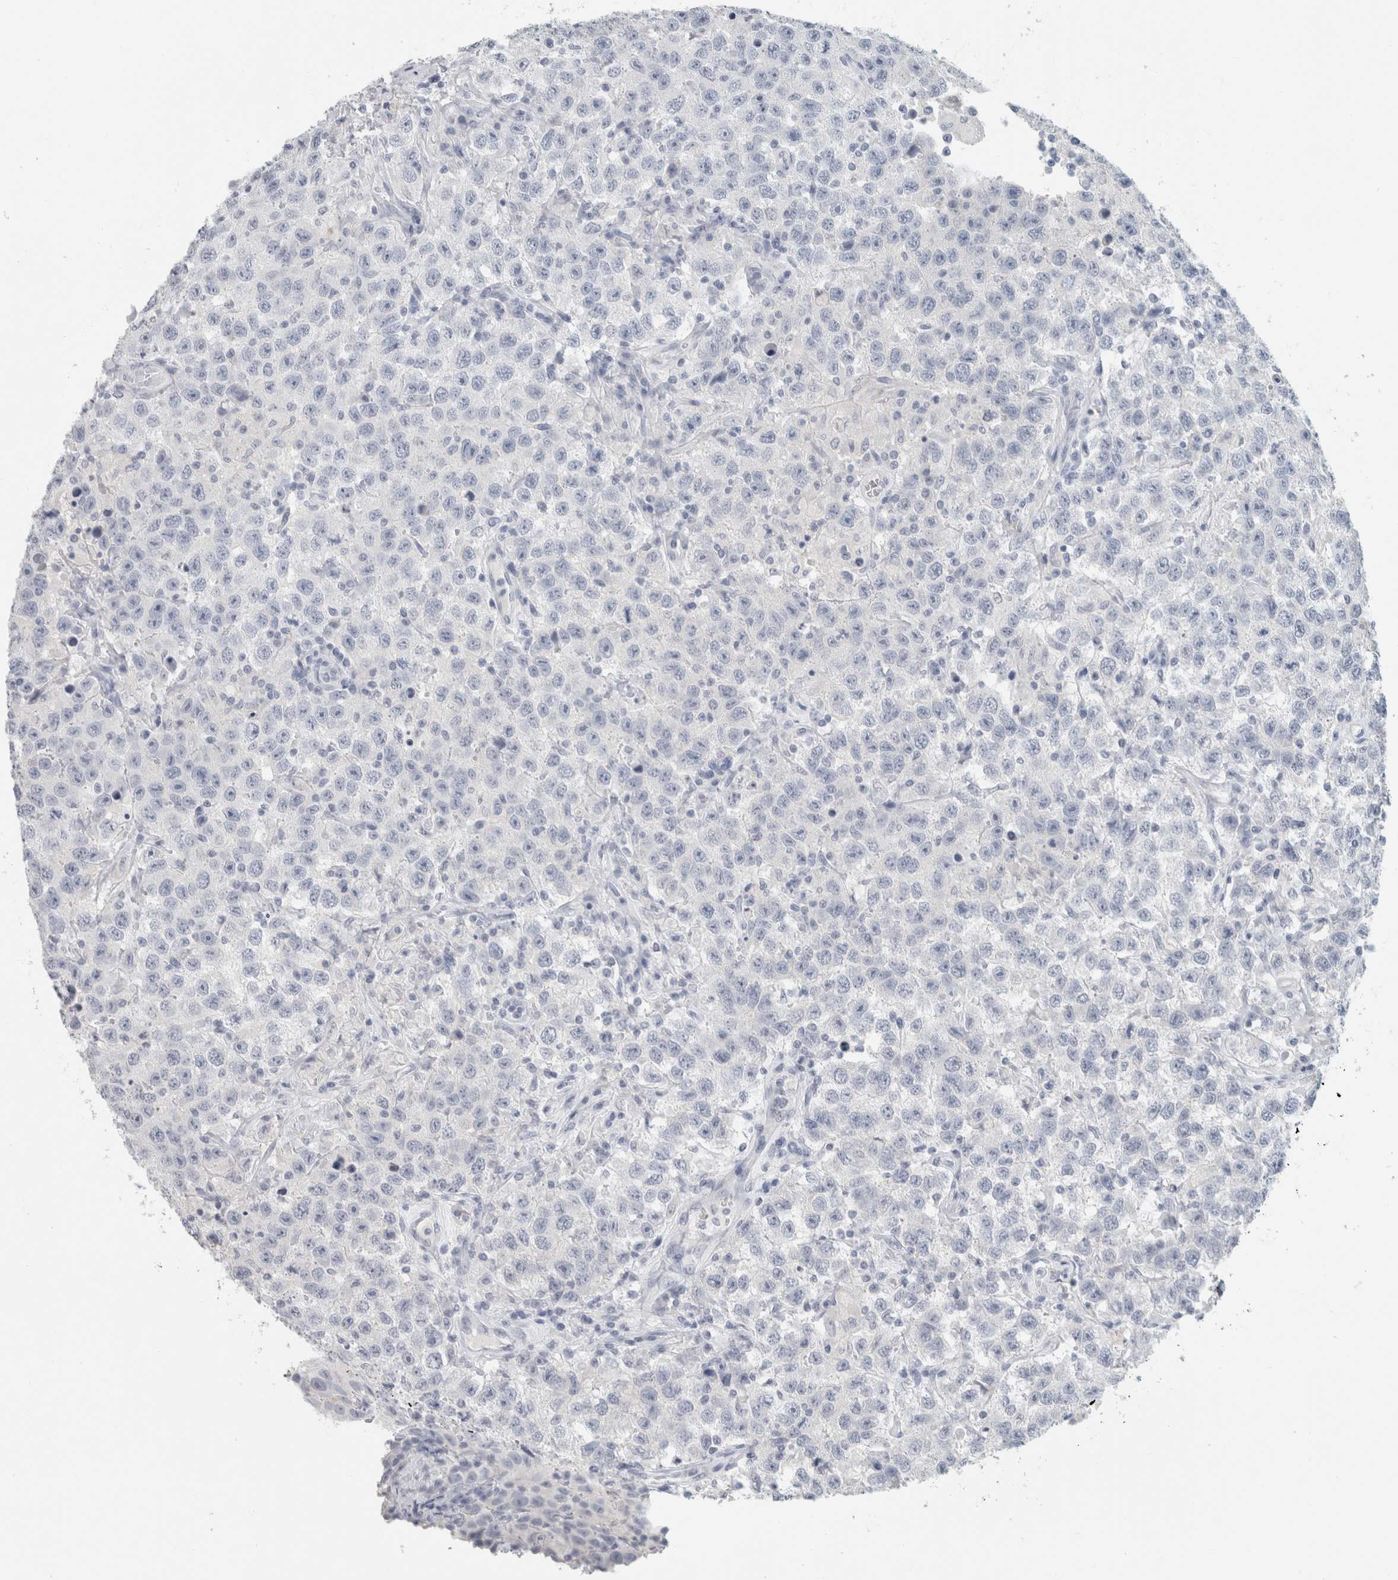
{"staining": {"intensity": "negative", "quantity": "none", "location": "none"}, "tissue": "testis cancer", "cell_type": "Tumor cells", "image_type": "cancer", "snomed": [{"axis": "morphology", "description": "Seminoma, NOS"}, {"axis": "topography", "description": "Testis"}], "caption": "An image of testis cancer (seminoma) stained for a protein exhibits no brown staining in tumor cells. Nuclei are stained in blue.", "gene": "SLC28A3", "patient": {"sex": "male", "age": 41}}